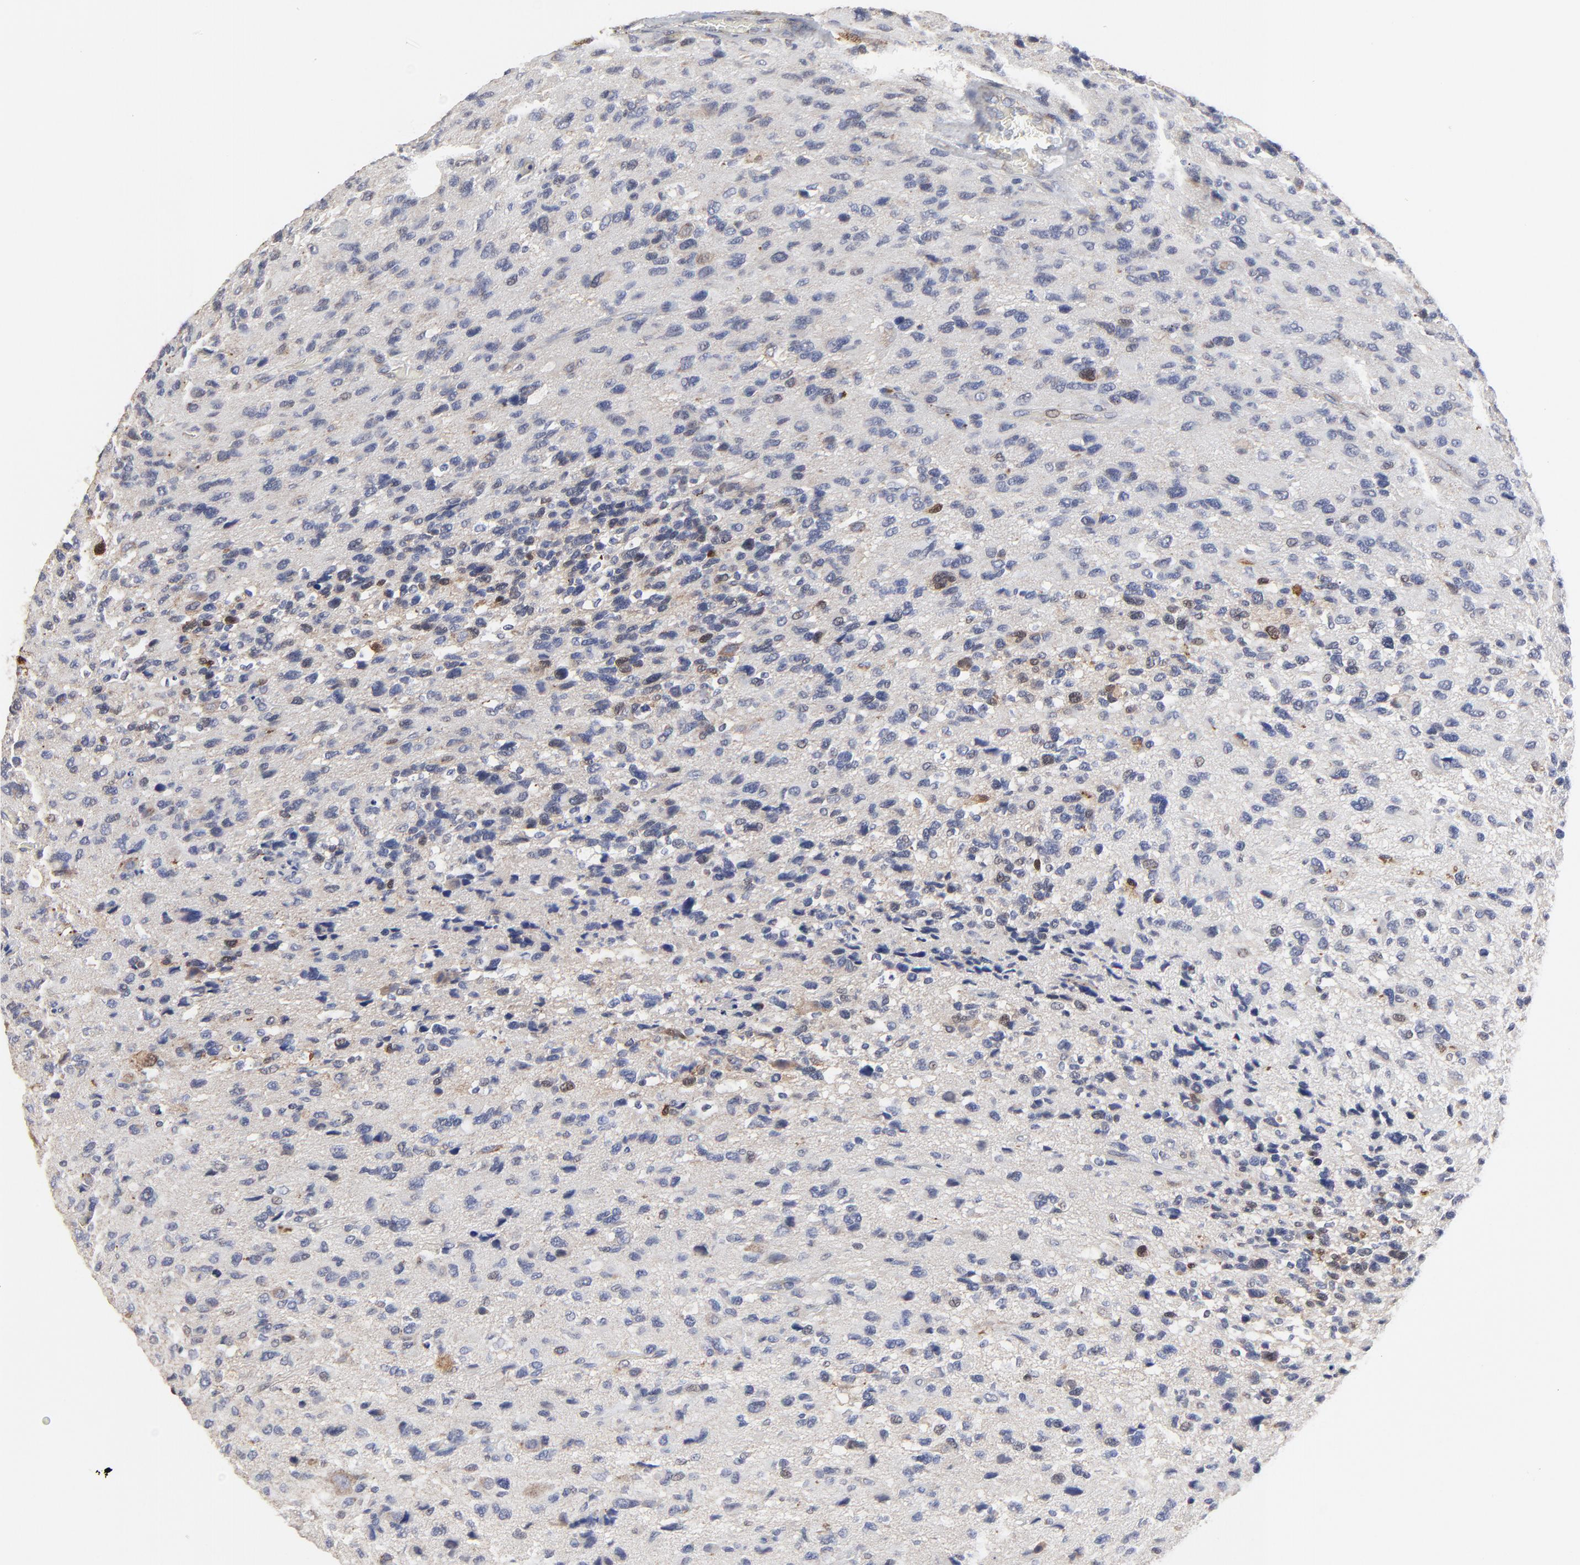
{"staining": {"intensity": "moderate", "quantity": "<25%", "location": "cytoplasmic/membranous"}, "tissue": "glioma", "cell_type": "Tumor cells", "image_type": "cancer", "snomed": [{"axis": "morphology", "description": "Glioma, malignant, High grade"}, {"axis": "topography", "description": "Brain"}], "caption": "A brown stain labels moderate cytoplasmic/membranous expression of a protein in glioma tumor cells.", "gene": "LGALS3", "patient": {"sex": "male", "age": 69}}